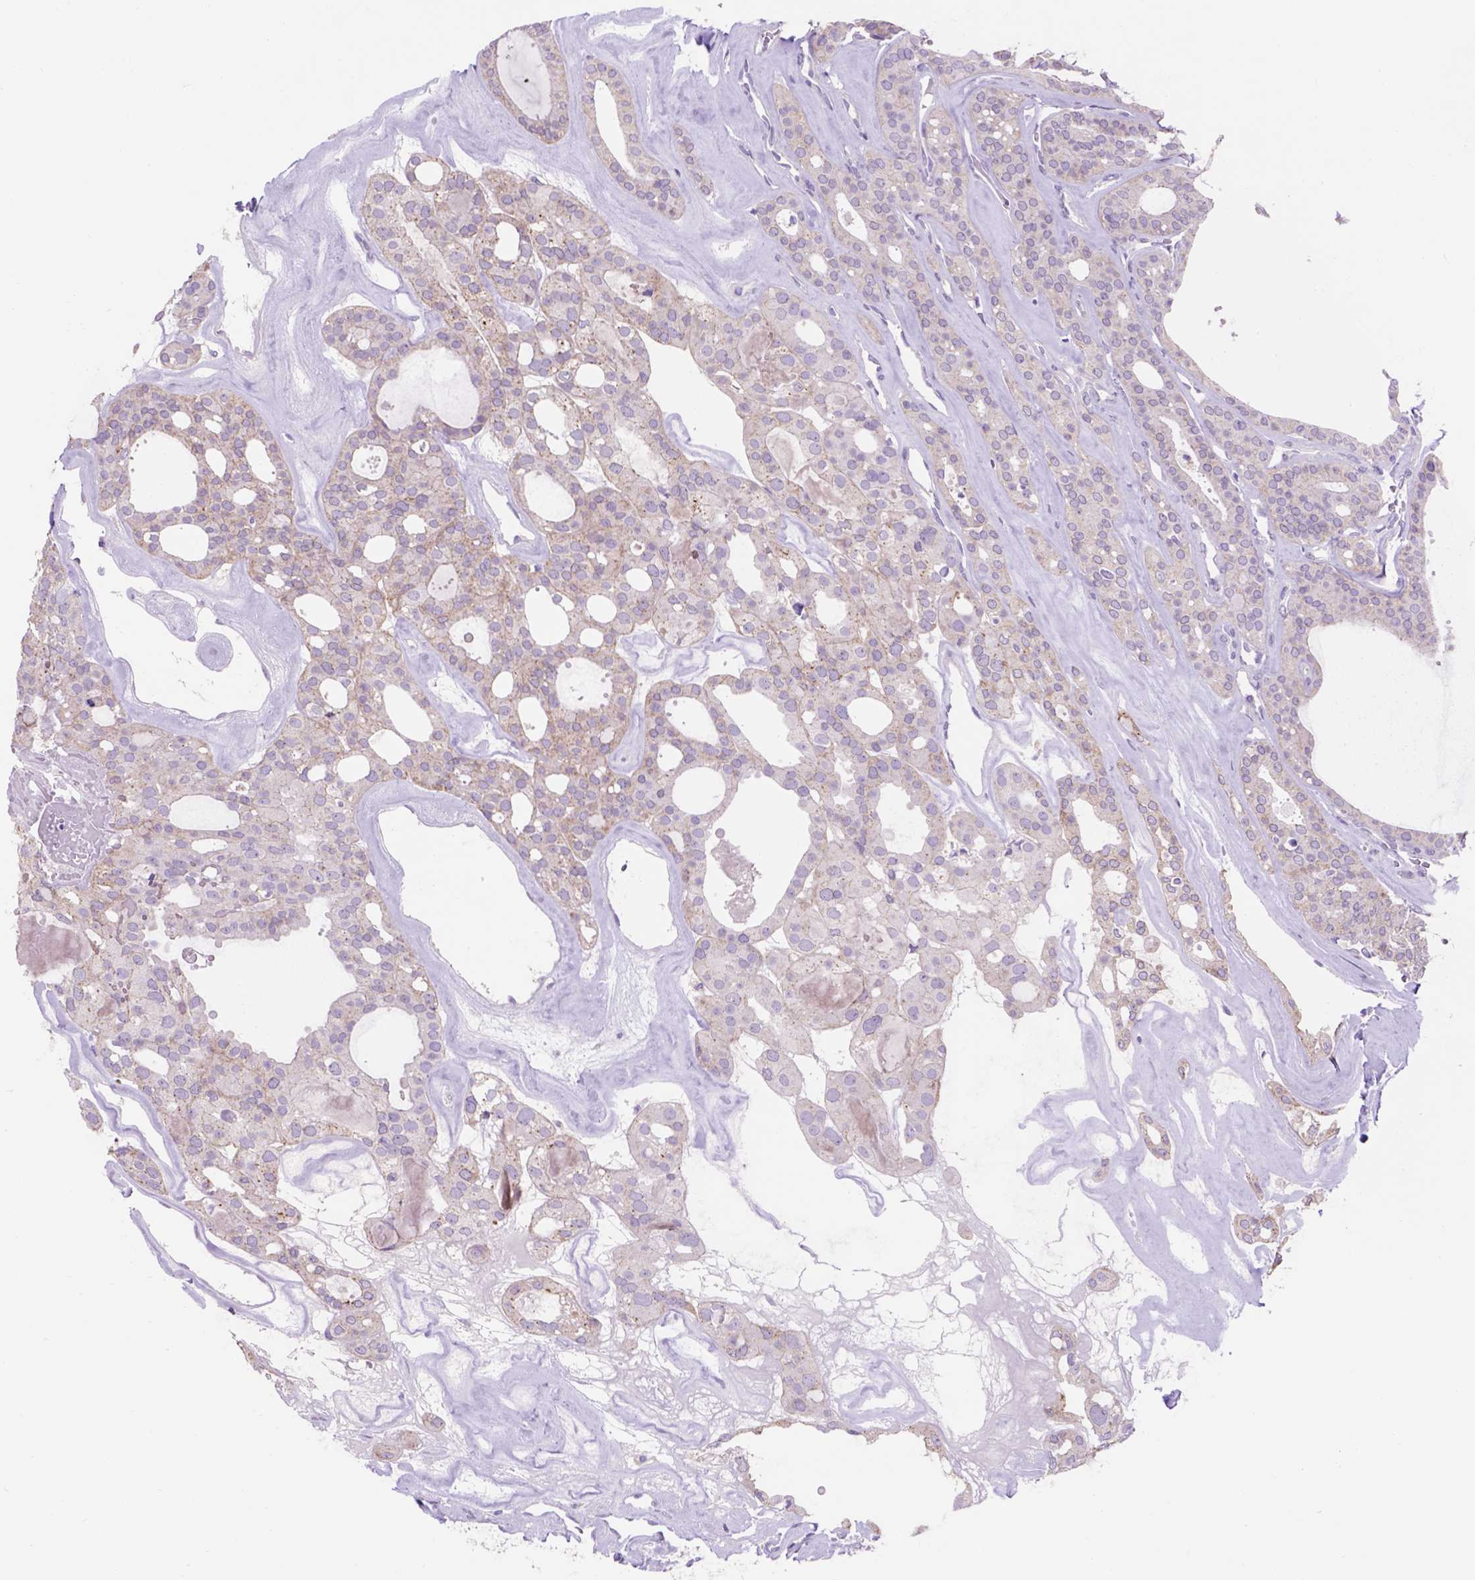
{"staining": {"intensity": "negative", "quantity": "none", "location": "none"}, "tissue": "thyroid cancer", "cell_type": "Tumor cells", "image_type": "cancer", "snomed": [{"axis": "morphology", "description": "Follicular adenoma carcinoma, NOS"}, {"axis": "topography", "description": "Thyroid gland"}], "caption": "The IHC micrograph has no significant expression in tumor cells of thyroid cancer tissue.", "gene": "EGFR", "patient": {"sex": "male", "age": 75}}